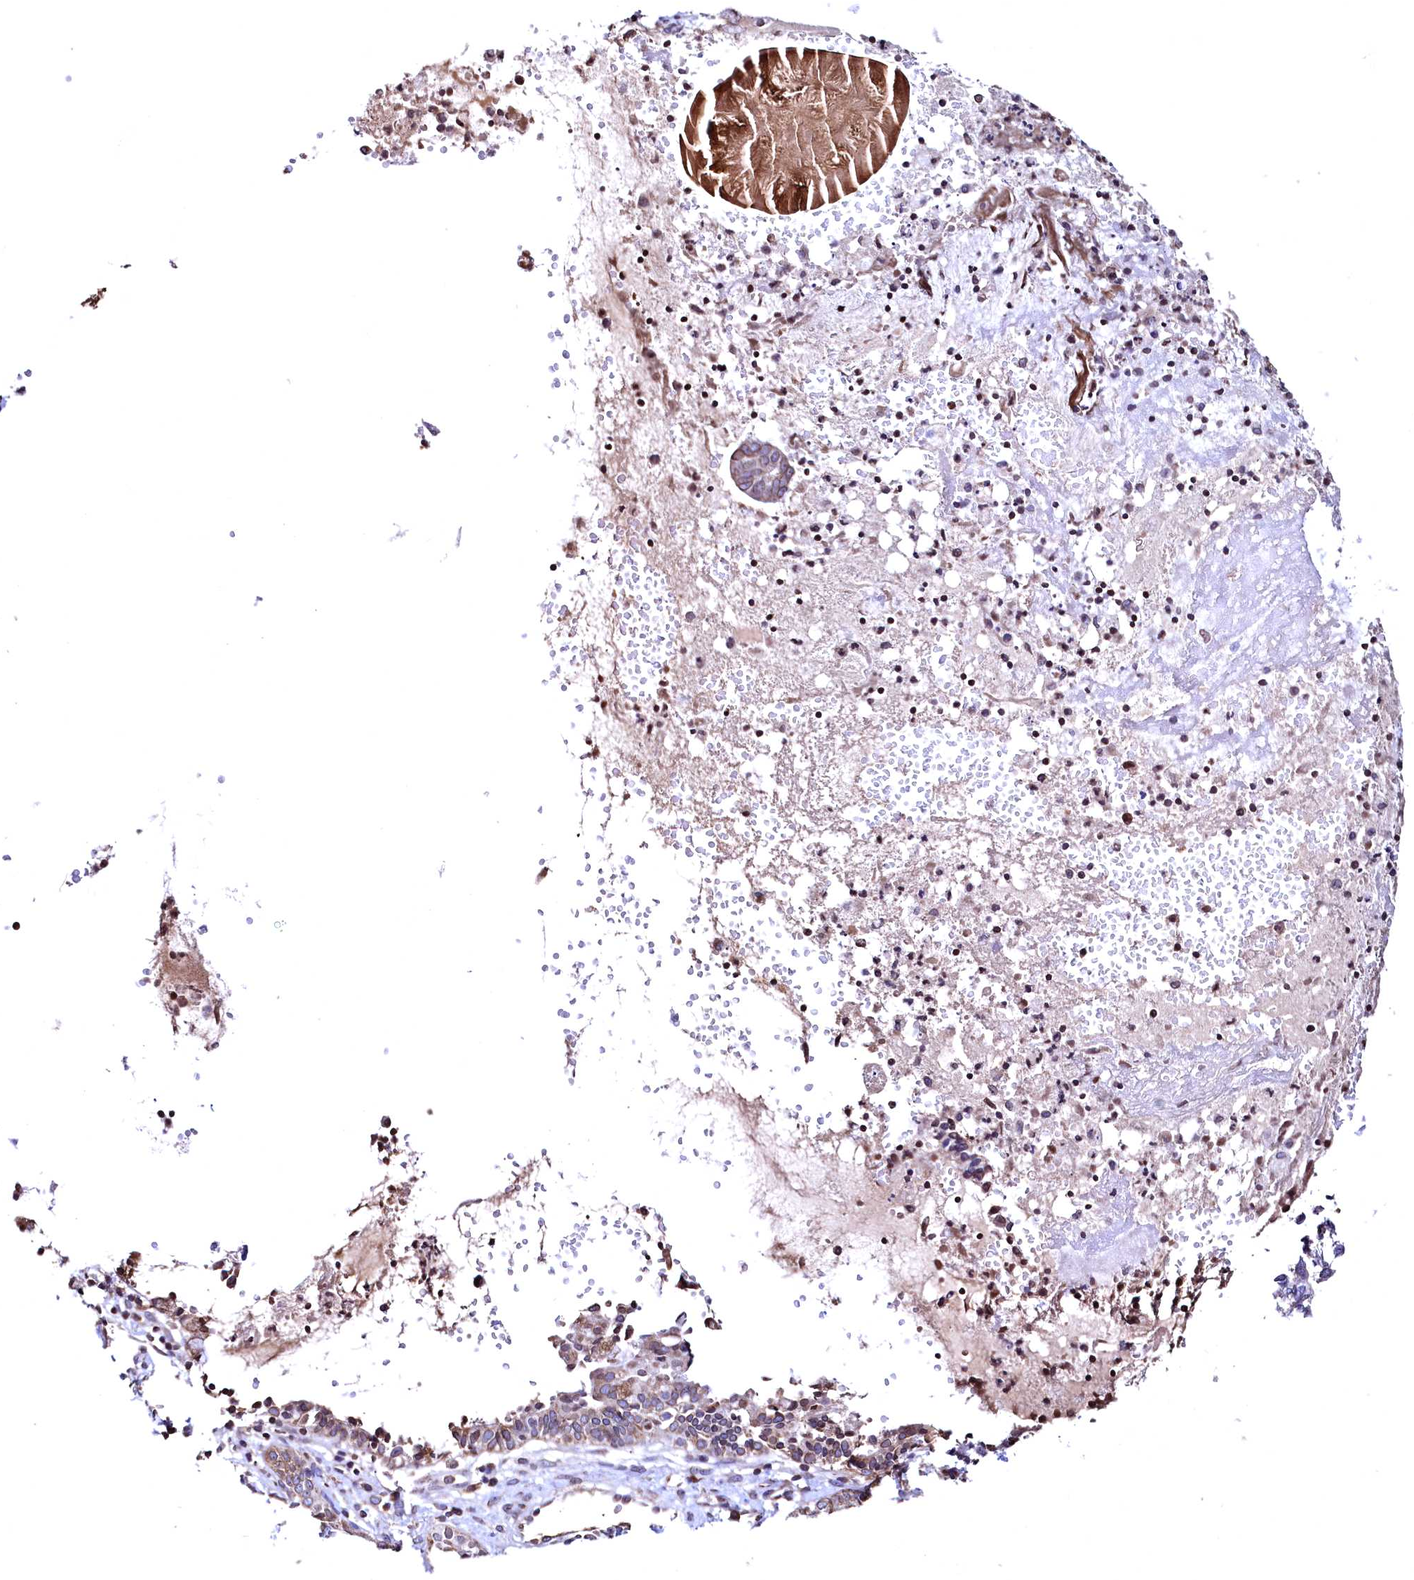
{"staining": {"intensity": "negative", "quantity": "none", "location": "none"}, "tissue": "endometrial cancer", "cell_type": "Tumor cells", "image_type": "cancer", "snomed": [{"axis": "morphology", "description": "Adenocarcinoma, NOS"}, {"axis": "topography", "description": "Endometrium"}], "caption": "High magnification brightfield microscopy of endometrial adenocarcinoma stained with DAB (3,3'-diaminobenzidine) (brown) and counterstained with hematoxylin (blue): tumor cells show no significant staining. Nuclei are stained in blue.", "gene": "HAND1", "patient": {"sex": "female", "age": 79}}